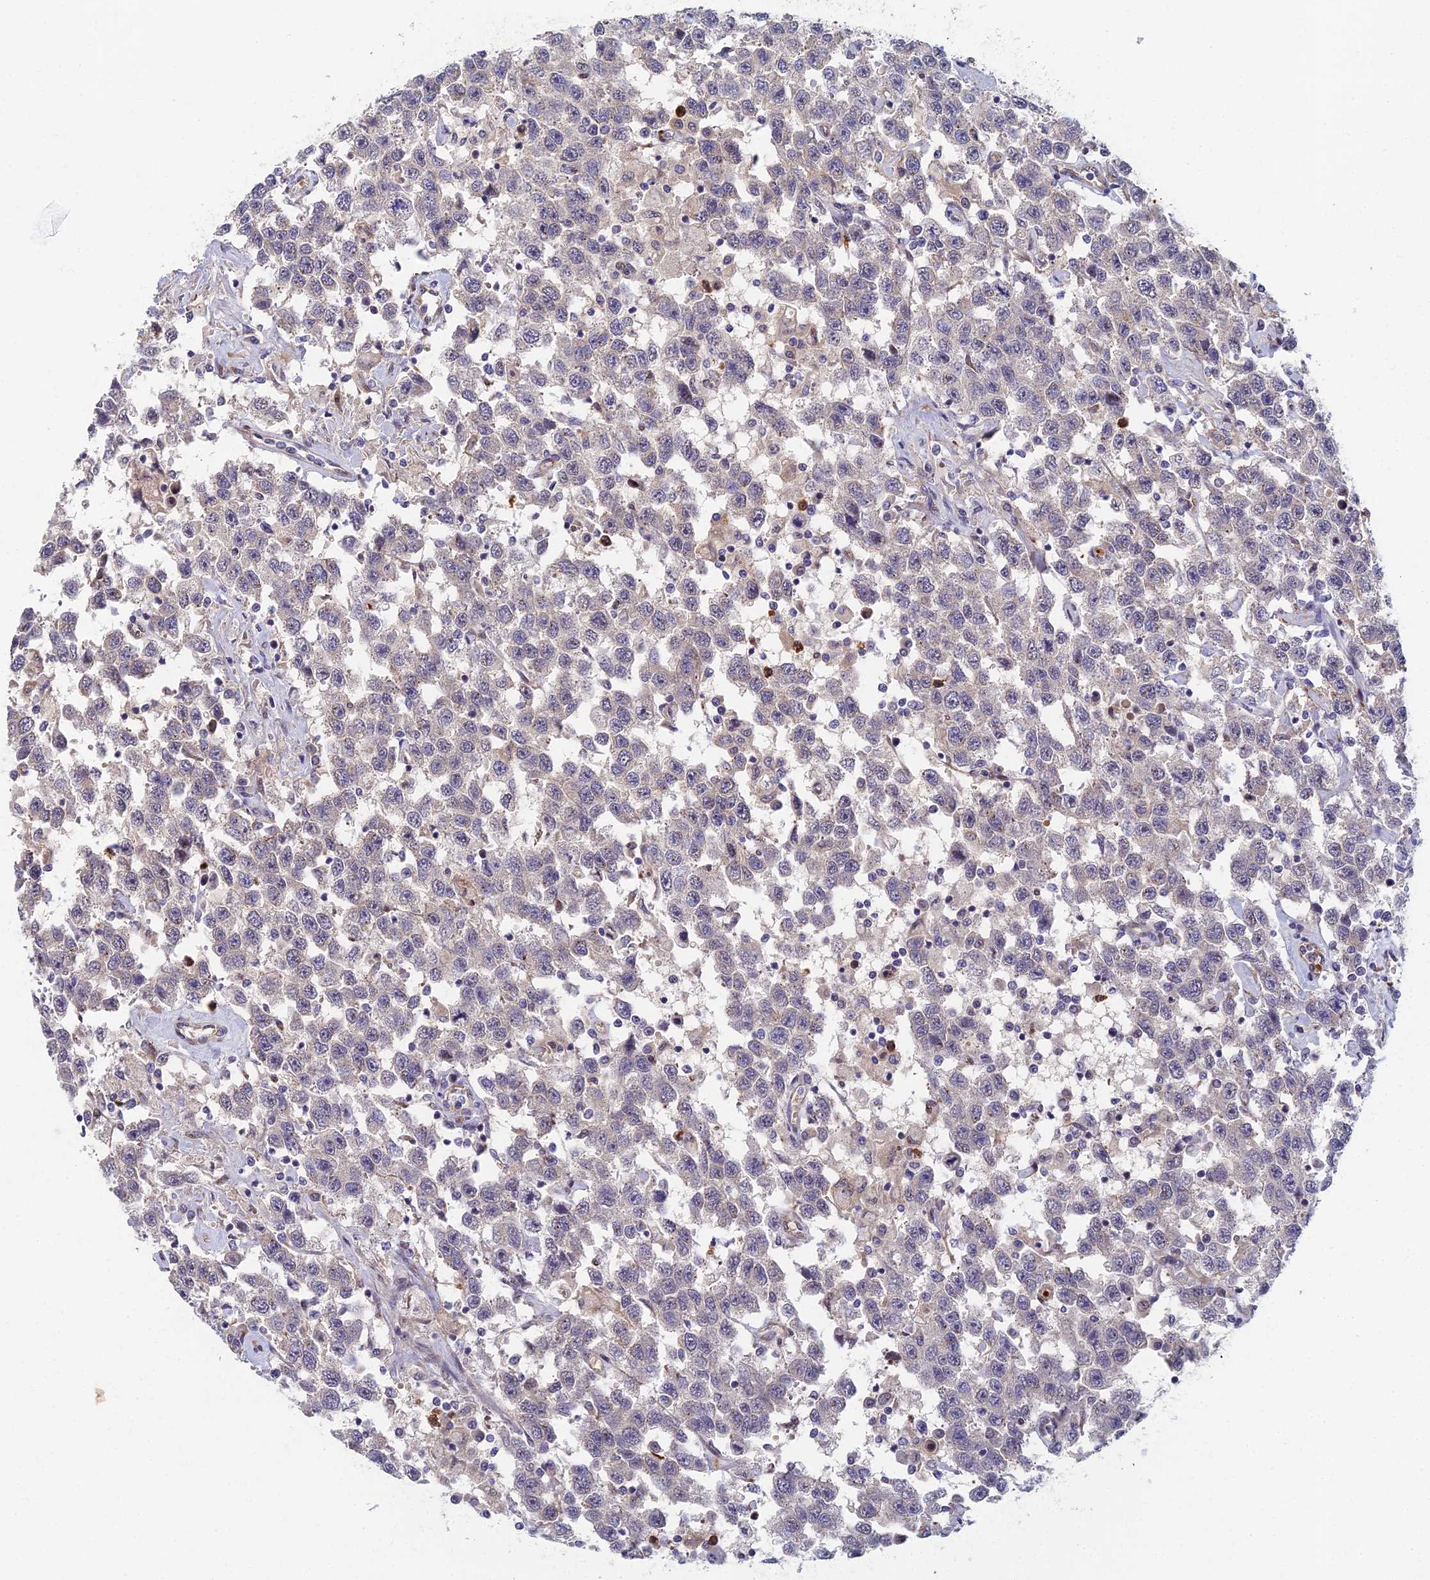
{"staining": {"intensity": "negative", "quantity": "none", "location": "none"}, "tissue": "testis cancer", "cell_type": "Tumor cells", "image_type": "cancer", "snomed": [{"axis": "morphology", "description": "Seminoma, NOS"}, {"axis": "topography", "description": "Testis"}], "caption": "This is an immunohistochemistry photomicrograph of human testis seminoma. There is no positivity in tumor cells.", "gene": "ABCB10", "patient": {"sex": "male", "age": 41}}